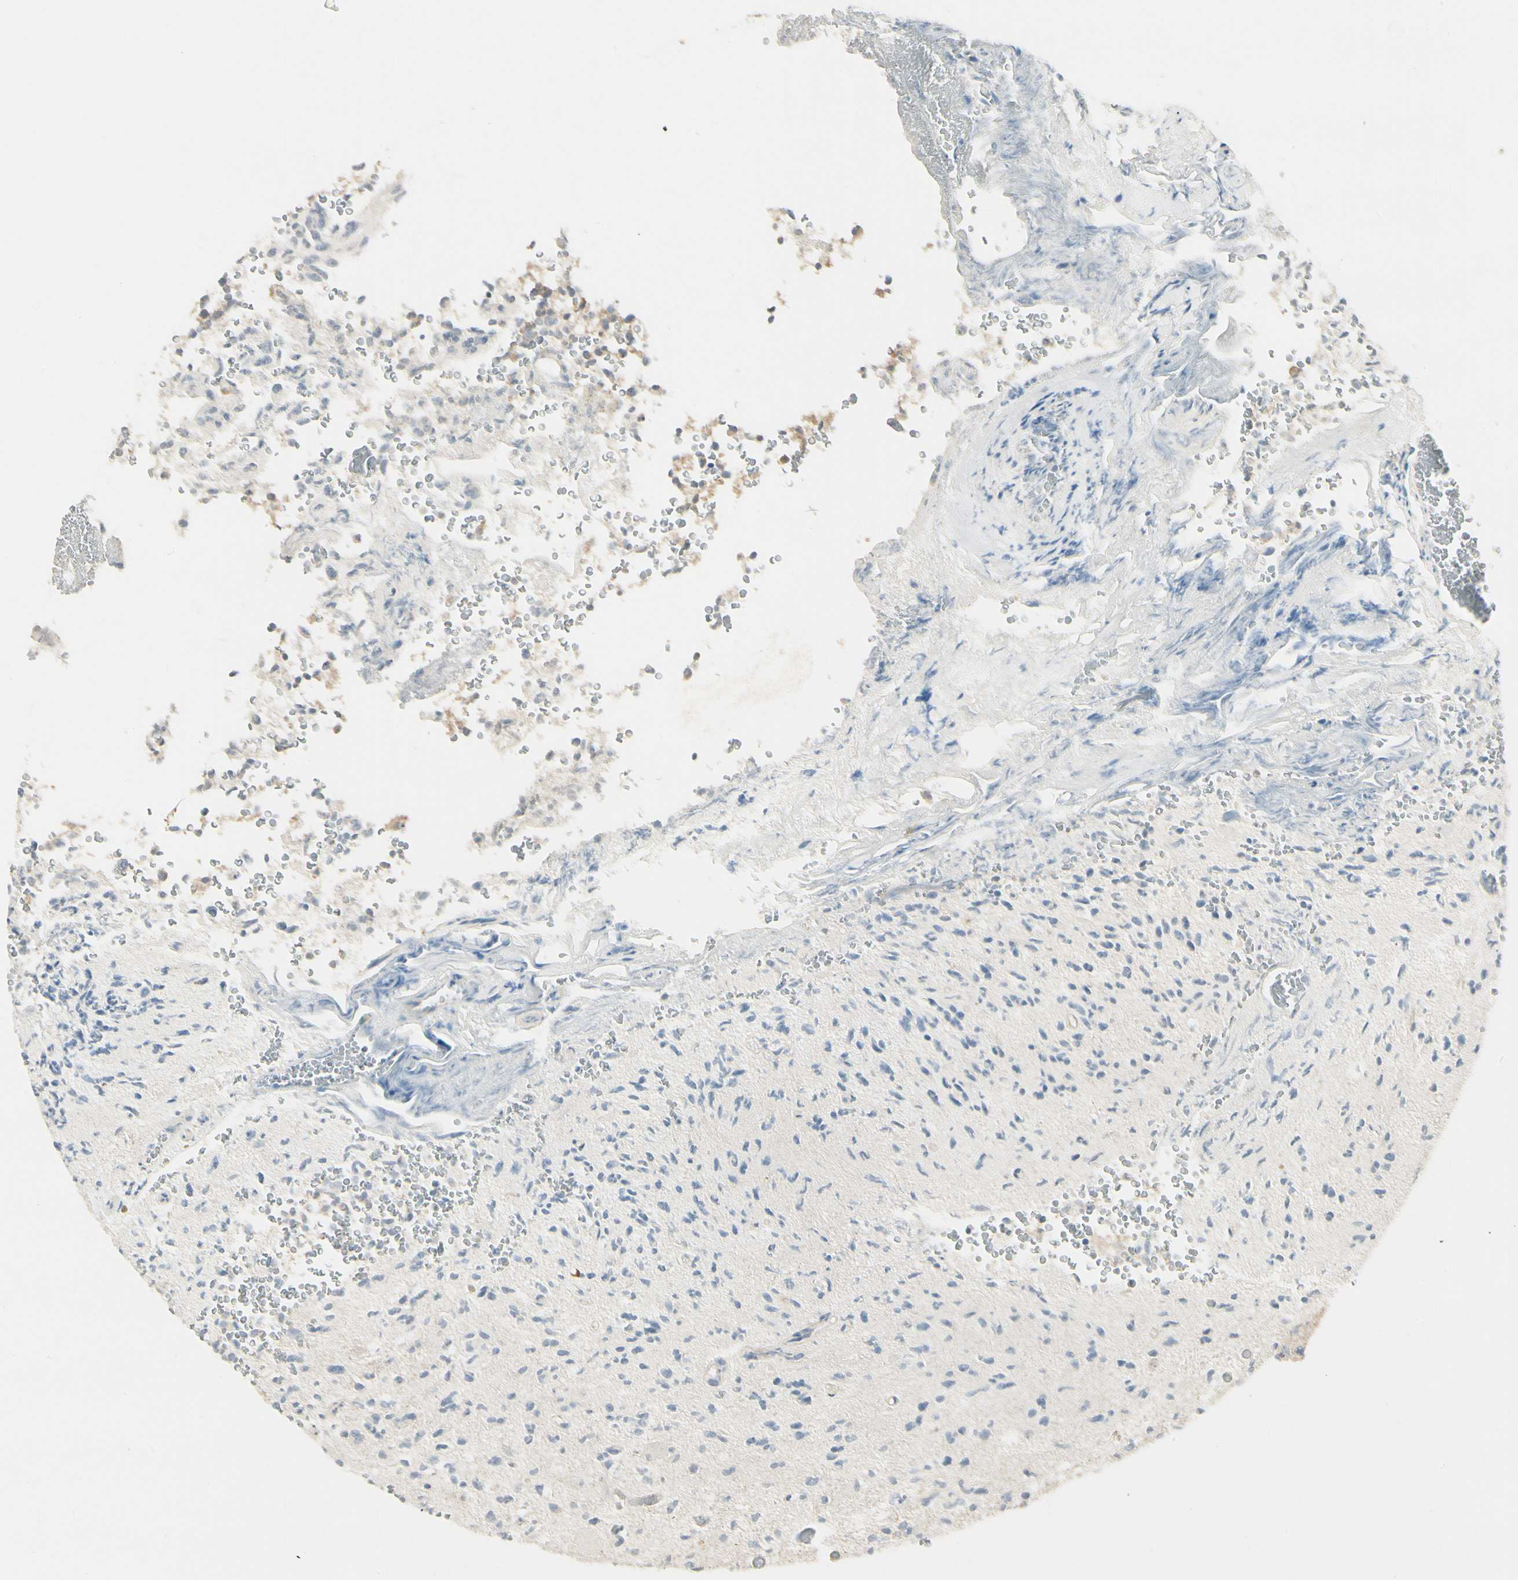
{"staining": {"intensity": "weak", "quantity": "<25%", "location": "nuclear"}, "tissue": "glioma", "cell_type": "Tumor cells", "image_type": "cancer", "snomed": [{"axis": "morphology", "description": "Glioma, malignant, High grade"}, {"axis": "topography", "description": "pancreas cauda"}], "caption": "DAB immunohistochemical staining of malignant glioma (high-grade) shows no significant positivity in tumor cells.", "gene": "P4HA3", "patient": {"sex": "male", "age": 60}}